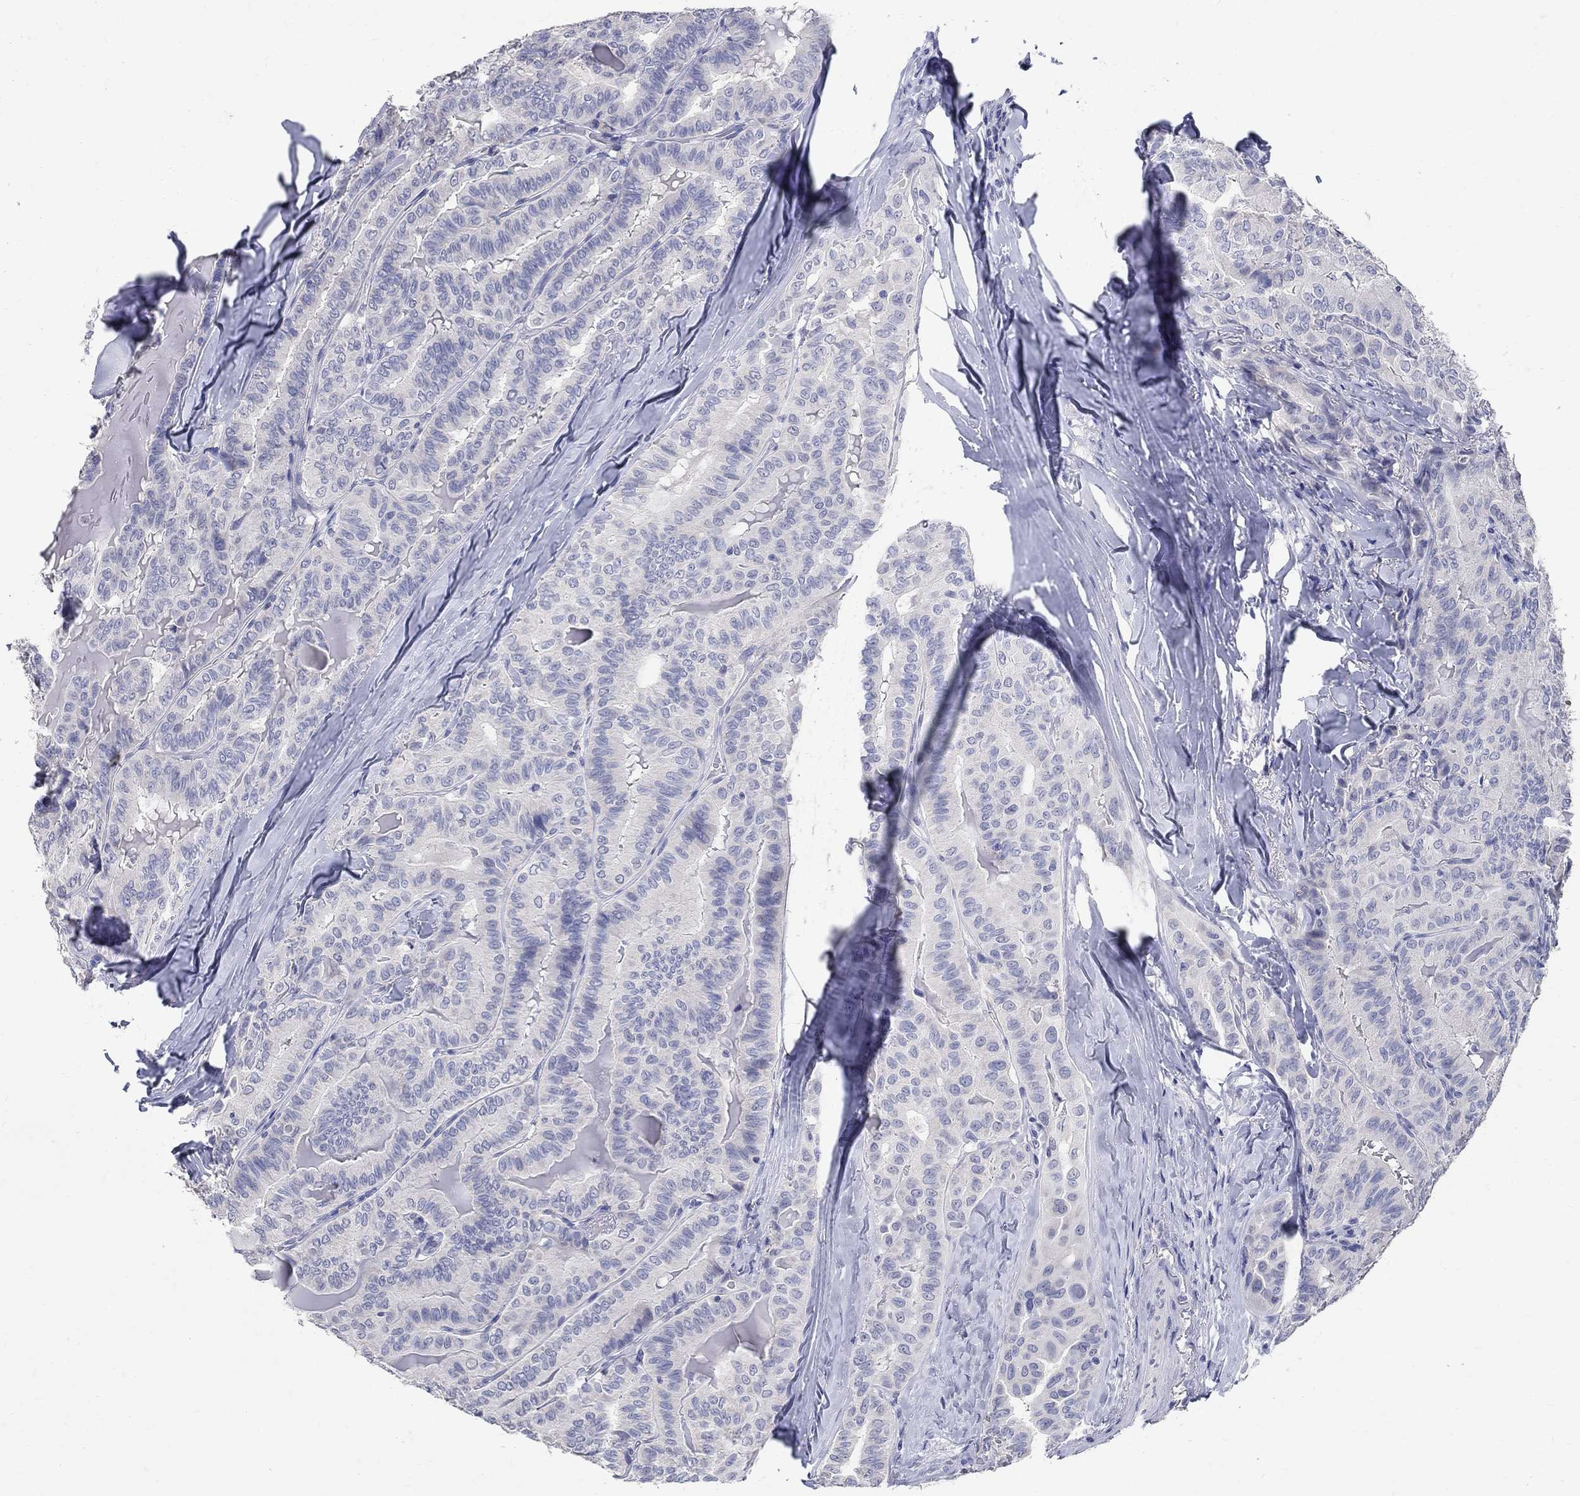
{"staining": {"intensity": "negative", "quantity": "none", "location": "none"}, "tissue": "thyroid cancer", "cell_type": "Tumor cells", "image_type": "cancer", "snomed": [{"axis": "morphology", "description": "Papillary adenocarcinoma, NOS"}, {"axis": "topography", "description": "Thyroid gland"}], "caption": "Tumor cells are negative for protein expression in human papillary adenocarcinoma (thyroid).", "gene": "SOX2", "patient": {"sex": "female", "age": 68}}